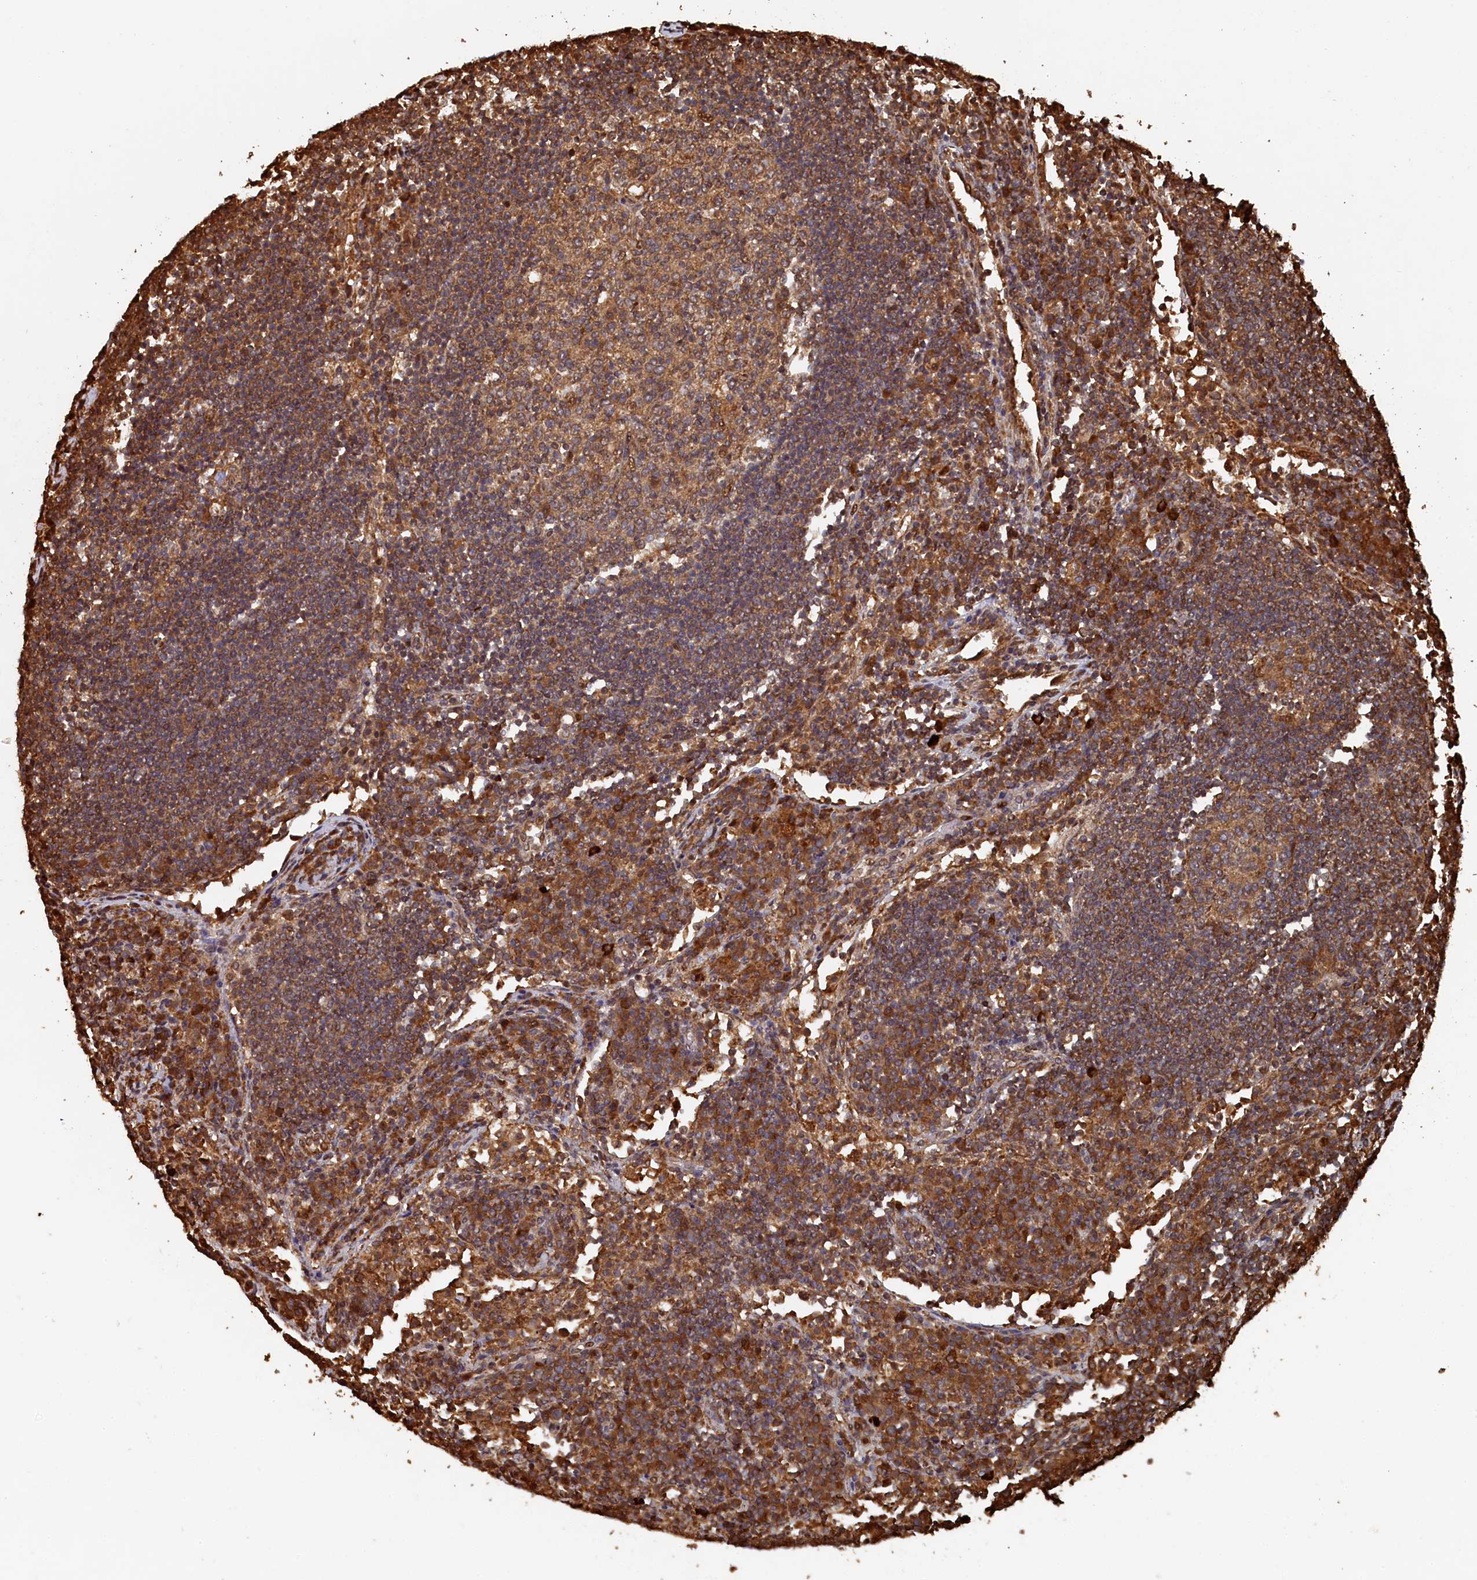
{"staining": {"intensity": "moderate", "quantity": ">75%", "location": "cytoplasmic/membranous"}, "tissue": "lymph node", "cell_type": "Germinal center cells", "image_type": "normal", "snomed": [{"axis": "morphology", "description": "Normal tissue, NOS"}, {"axis": "topography", "description": "Lymph node"}], "caption": "Protein analysis of benign lymph node reveals moderate cytoplasmic/membranous expression in approximately >75% of germinal center cells. (DAB (3,3'-diaminobenzidine) = brown stain, brightfield microscopy at high magnification).", "gene": "PIGN", "patient": {"sex": "female", "age": 53}}